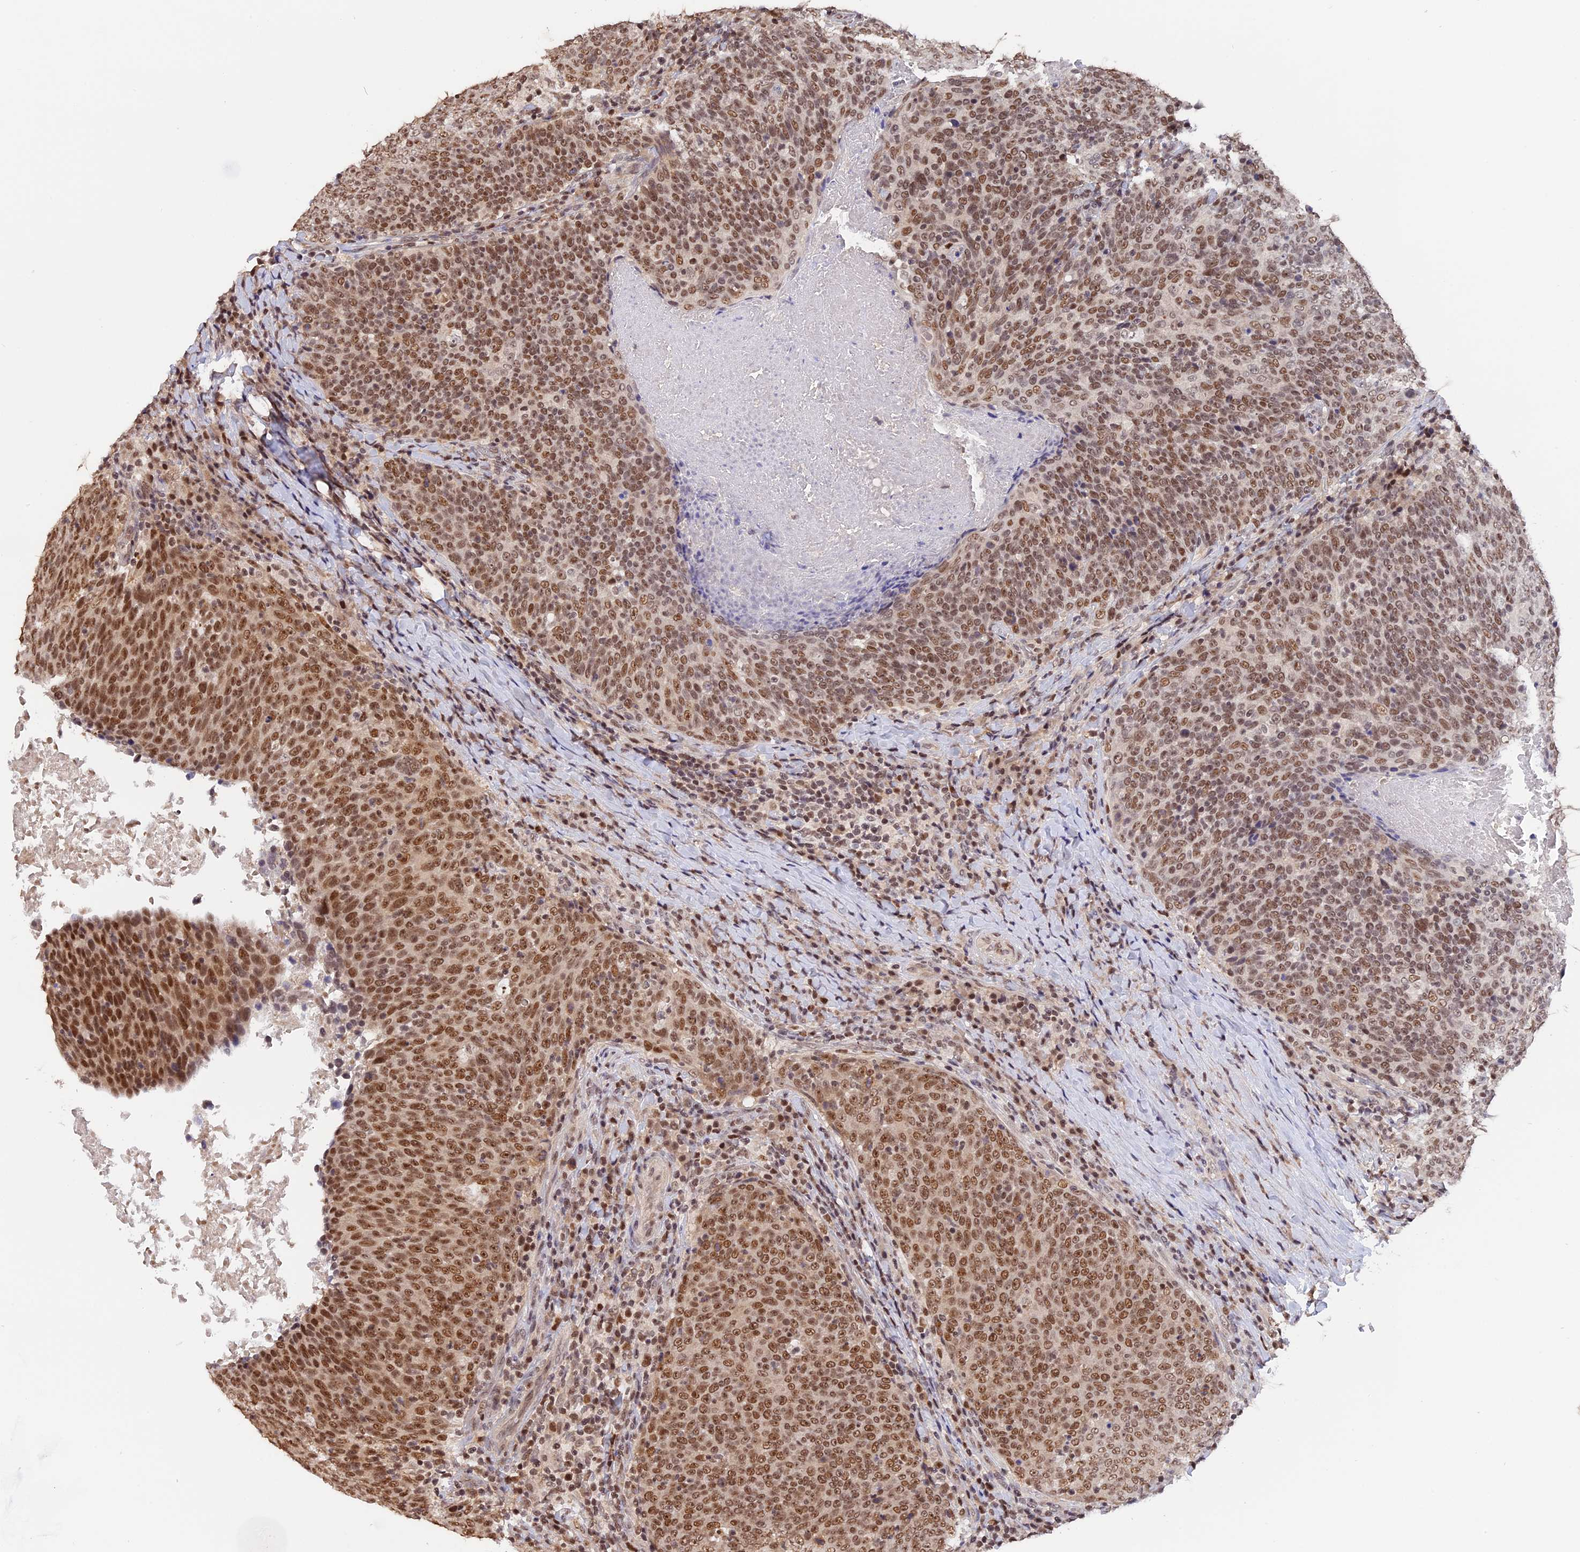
{"staining": {"intensity": "moderate", "quantity": ">75%", "location": "nuclear"}, "tissue": "head and neck cancer", "cell_type": "Tumor cells", "image_type": "cancer", "snomed": [{"axis": "morphology", "description": "Squamous cell carcinoma, NOS"}, {"axis": "morphology", "description": "Squamous cell carcinoma, metastatic, NOS"}, {"axis": "topography", "description": "Lymph node"}, {"axis": "topography", "description": "Head-Neck"}], "caption": "Head and neck cancer stained for a protein (brown) displays moderate nuclear positive expression in about >75% of tumor cells.", "gene": "RFC5", "patient": {"sex": "male", "age": 62}}